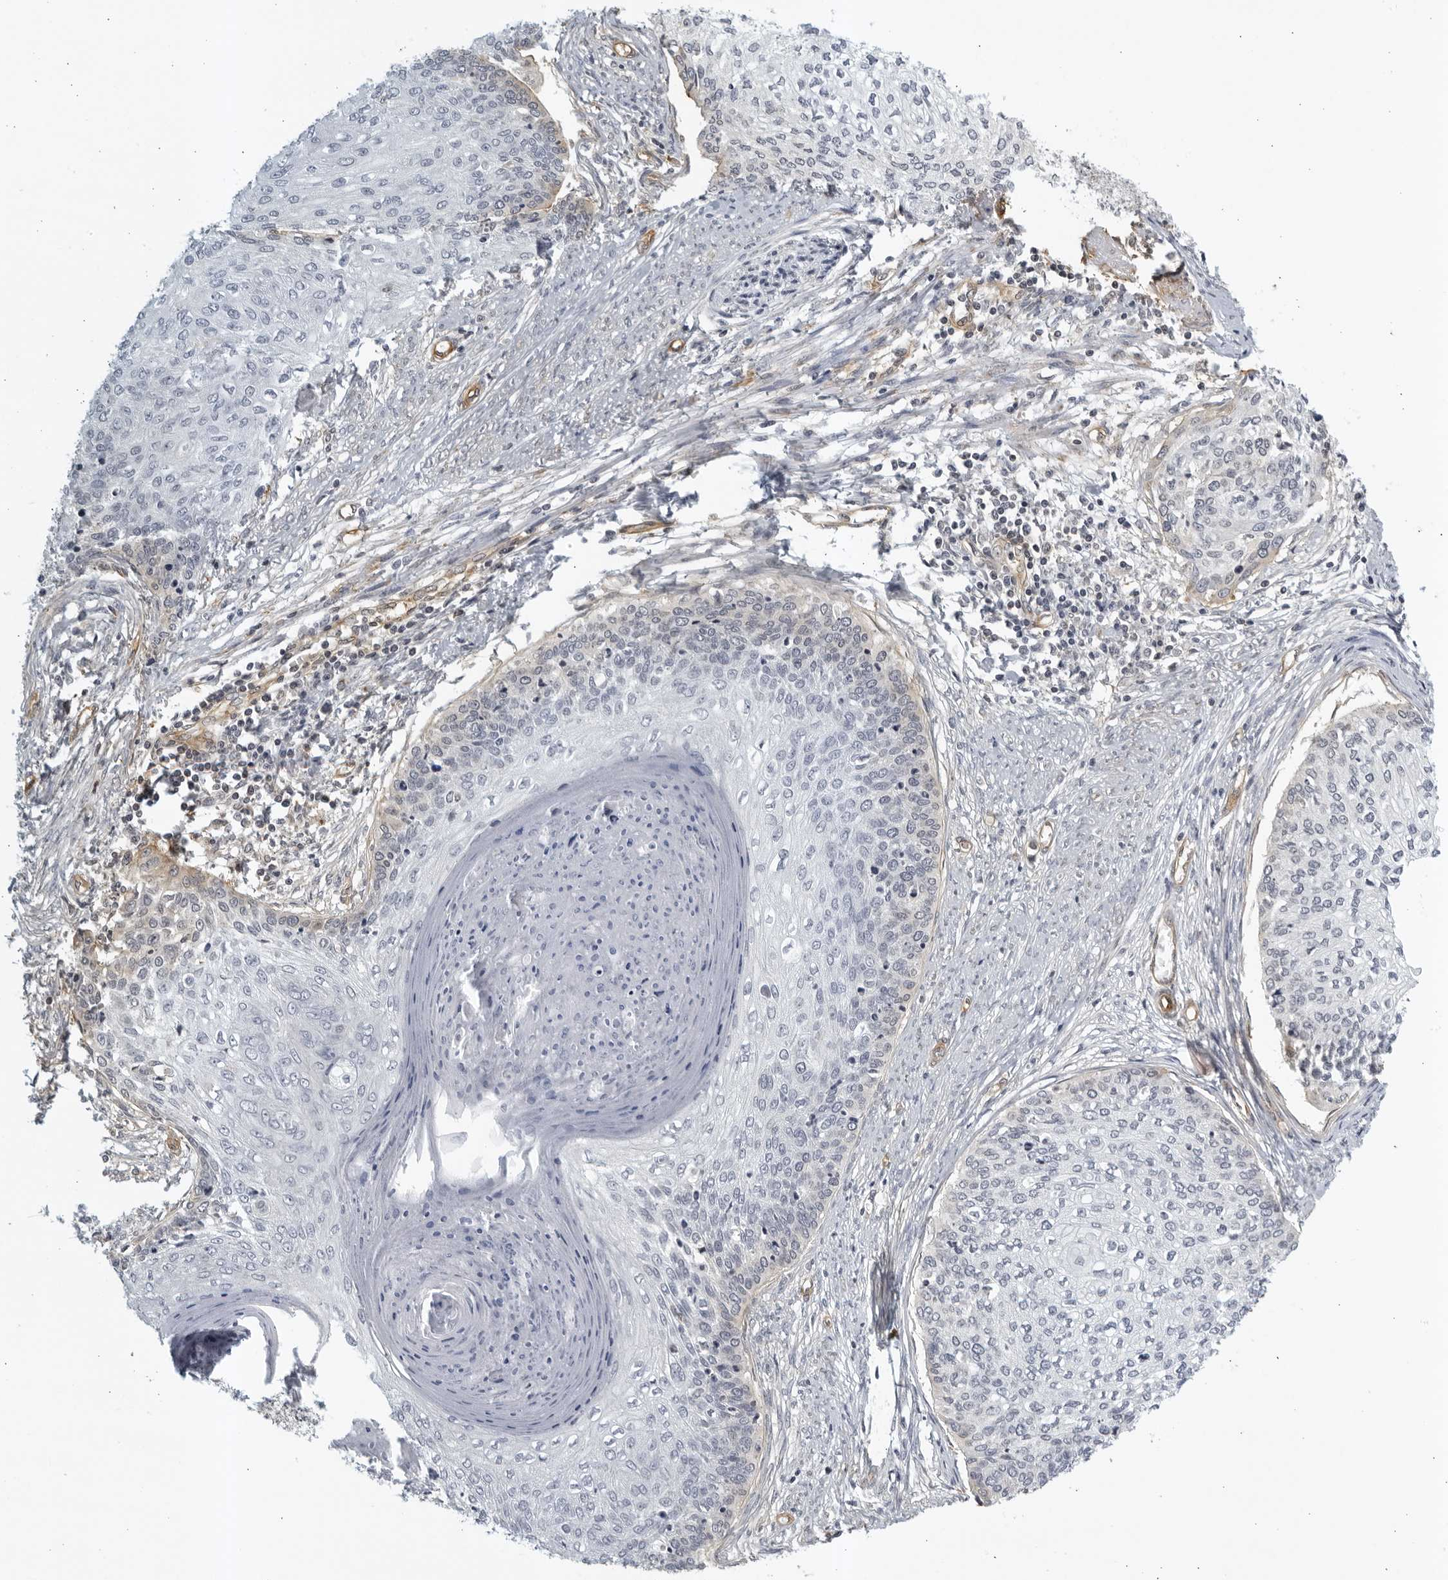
{"staining": {"intensity": "negative", "quantity": "none", "location": "none"}, "tissue": "cervical cancer", "cell_type": "Tumor cells", "image_type": "cancer", "snomed": [{"axis": "morphology", "description": "Squamous cell carcinoma, NOS"}, {"axis": "topography", "description": "Cervix"}], "caption": "Protein analysis of cervical squamous cell carcinoma shows no significant positivity in tumor cells.", "gene": "SERTAD4", "patient": {"sex": "female", "age": 37}}